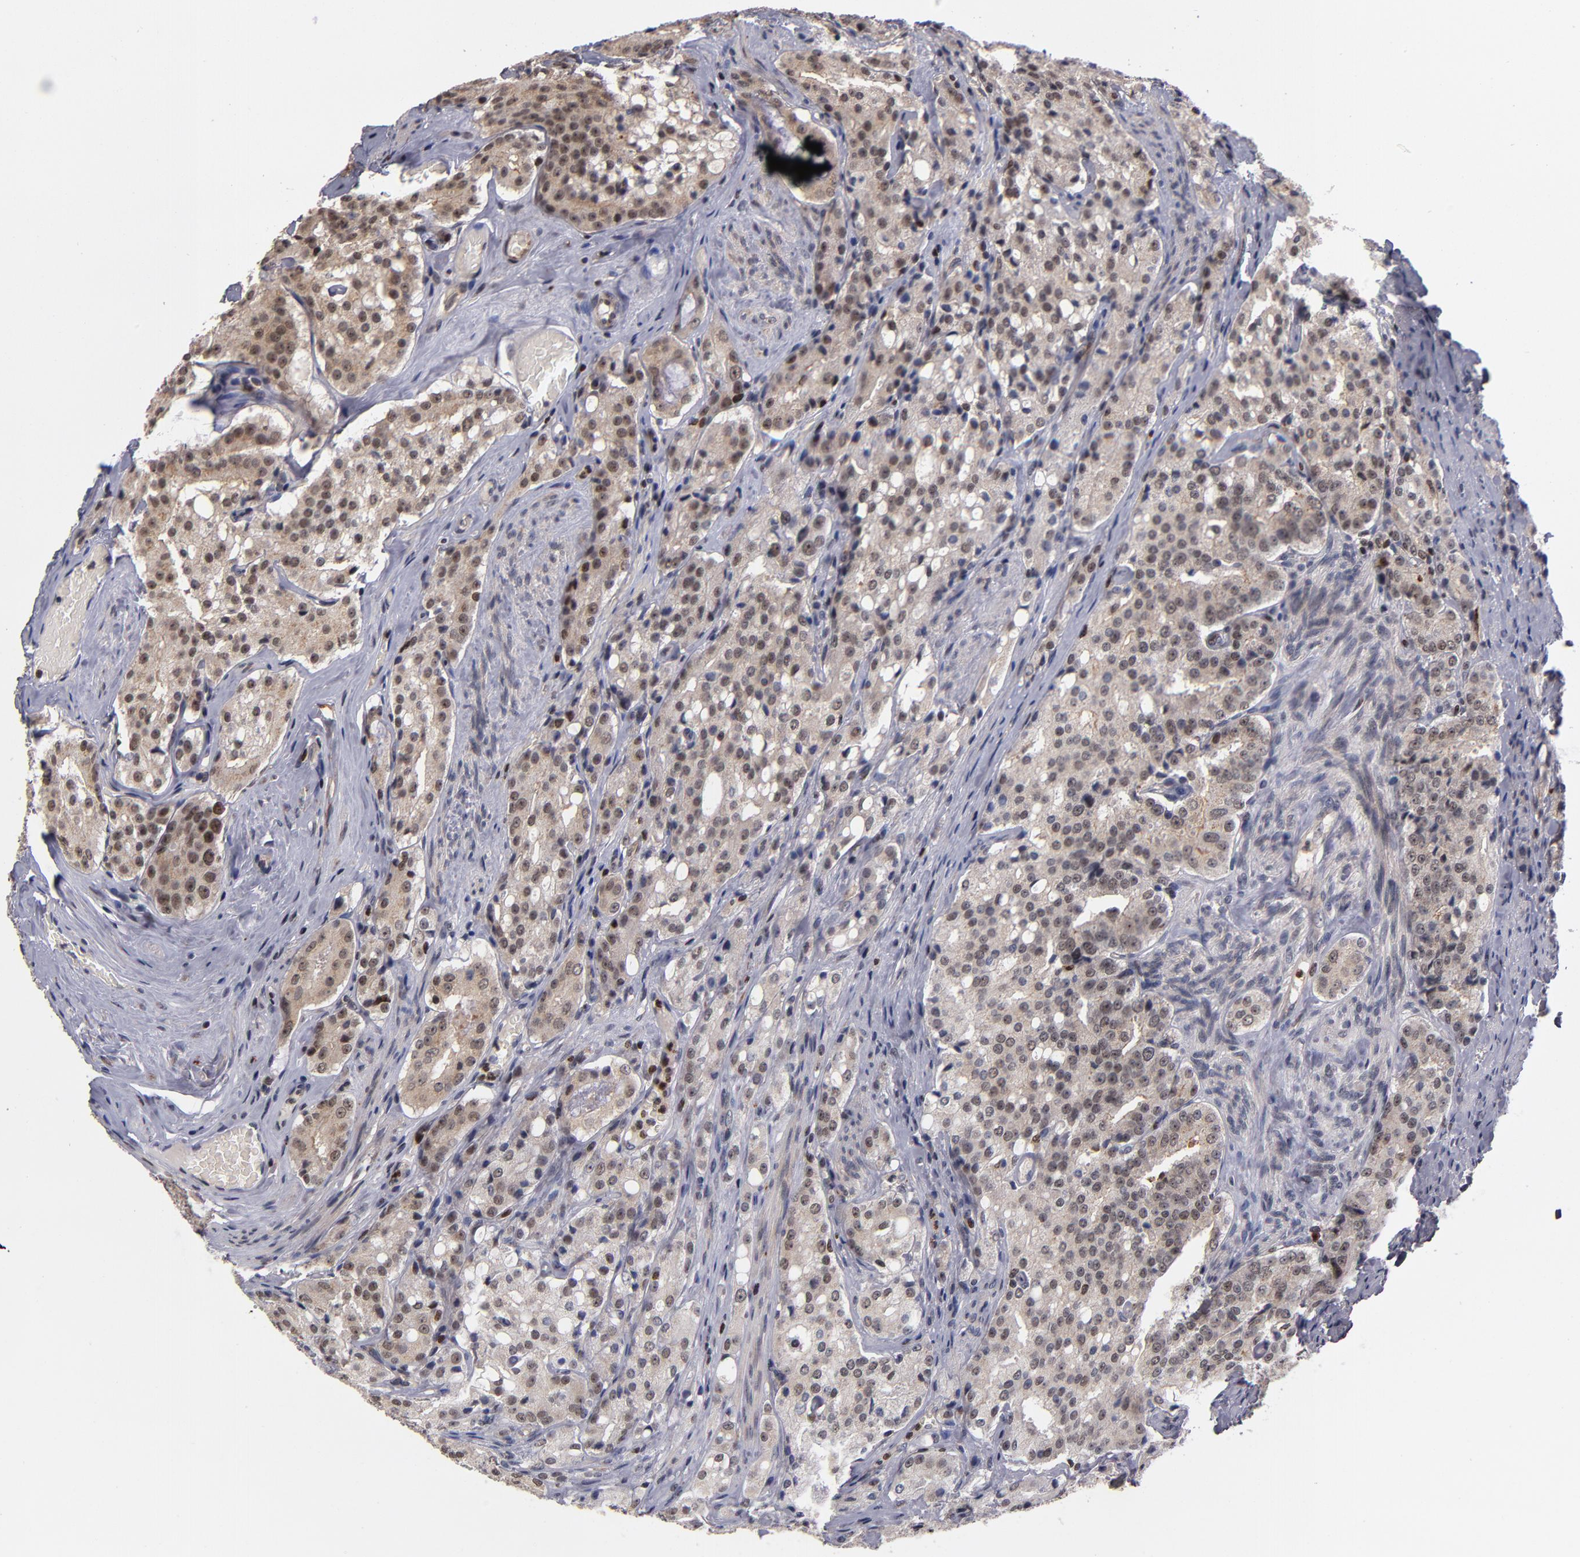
{"staining": {"intensity": "weak", "quantity": "<25%", "location": "nuclear"}, "tissue": "prostate cancer", "cell_type": "Tumor cells", "image_type": "cancer", "snomed": [{"axis": "morphology", "description": "Adenocarcinoma, Medium grade"}, {"axis": "topography", "description": "Prostate"}], "caption": "Immunohistochemistry (IHC) image of human prostate adenocarcinoma (medium-grade) stained for a protein (brown), which shows no expression in tumor cells.", "gene": "KDM6A", "patient": {"sex": "male", "age": 72}}